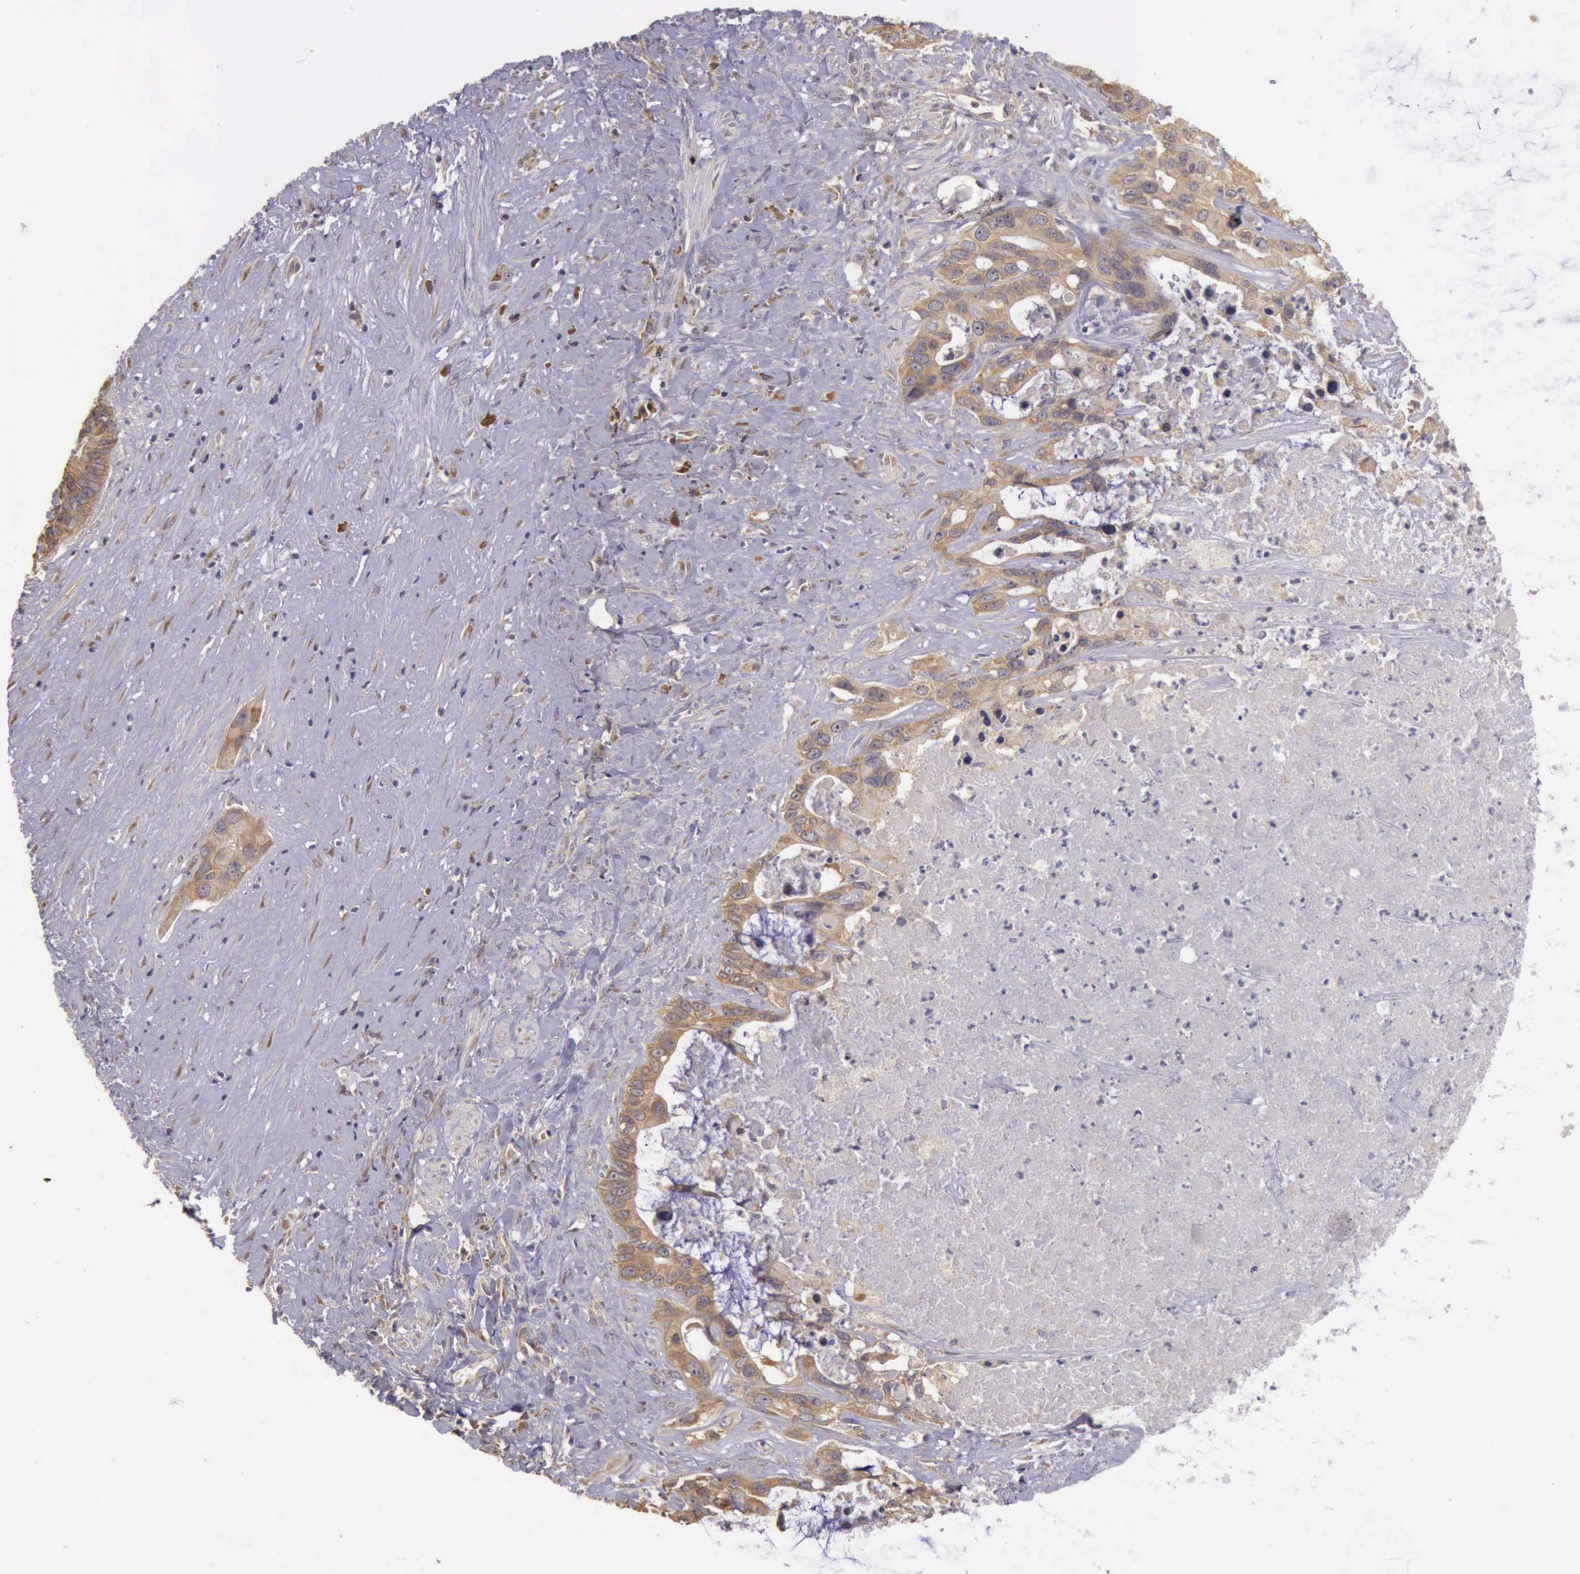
{"staining": {"intensity": "moderate", "quantity": ">75%", "location": "cytoplasmic/membranous"}, "tissue": "liver cancer", "cell_type": "Tumor cells", "image_type": "cancer", "snomed": [{"axis": "morphology", "description": "Cholangiocarcinoma"}, {"axis": "topography", "description": "Liver"}], "caption": "About >75% of tumor cells in liver cancer (cholangiocarcinoma) show moderate cytoplasmic/membranous protein positivity as visualized by brown immunohistochemical staining.", "gene": "EIF5", "patient": {"sex": "female", "age": 65}}